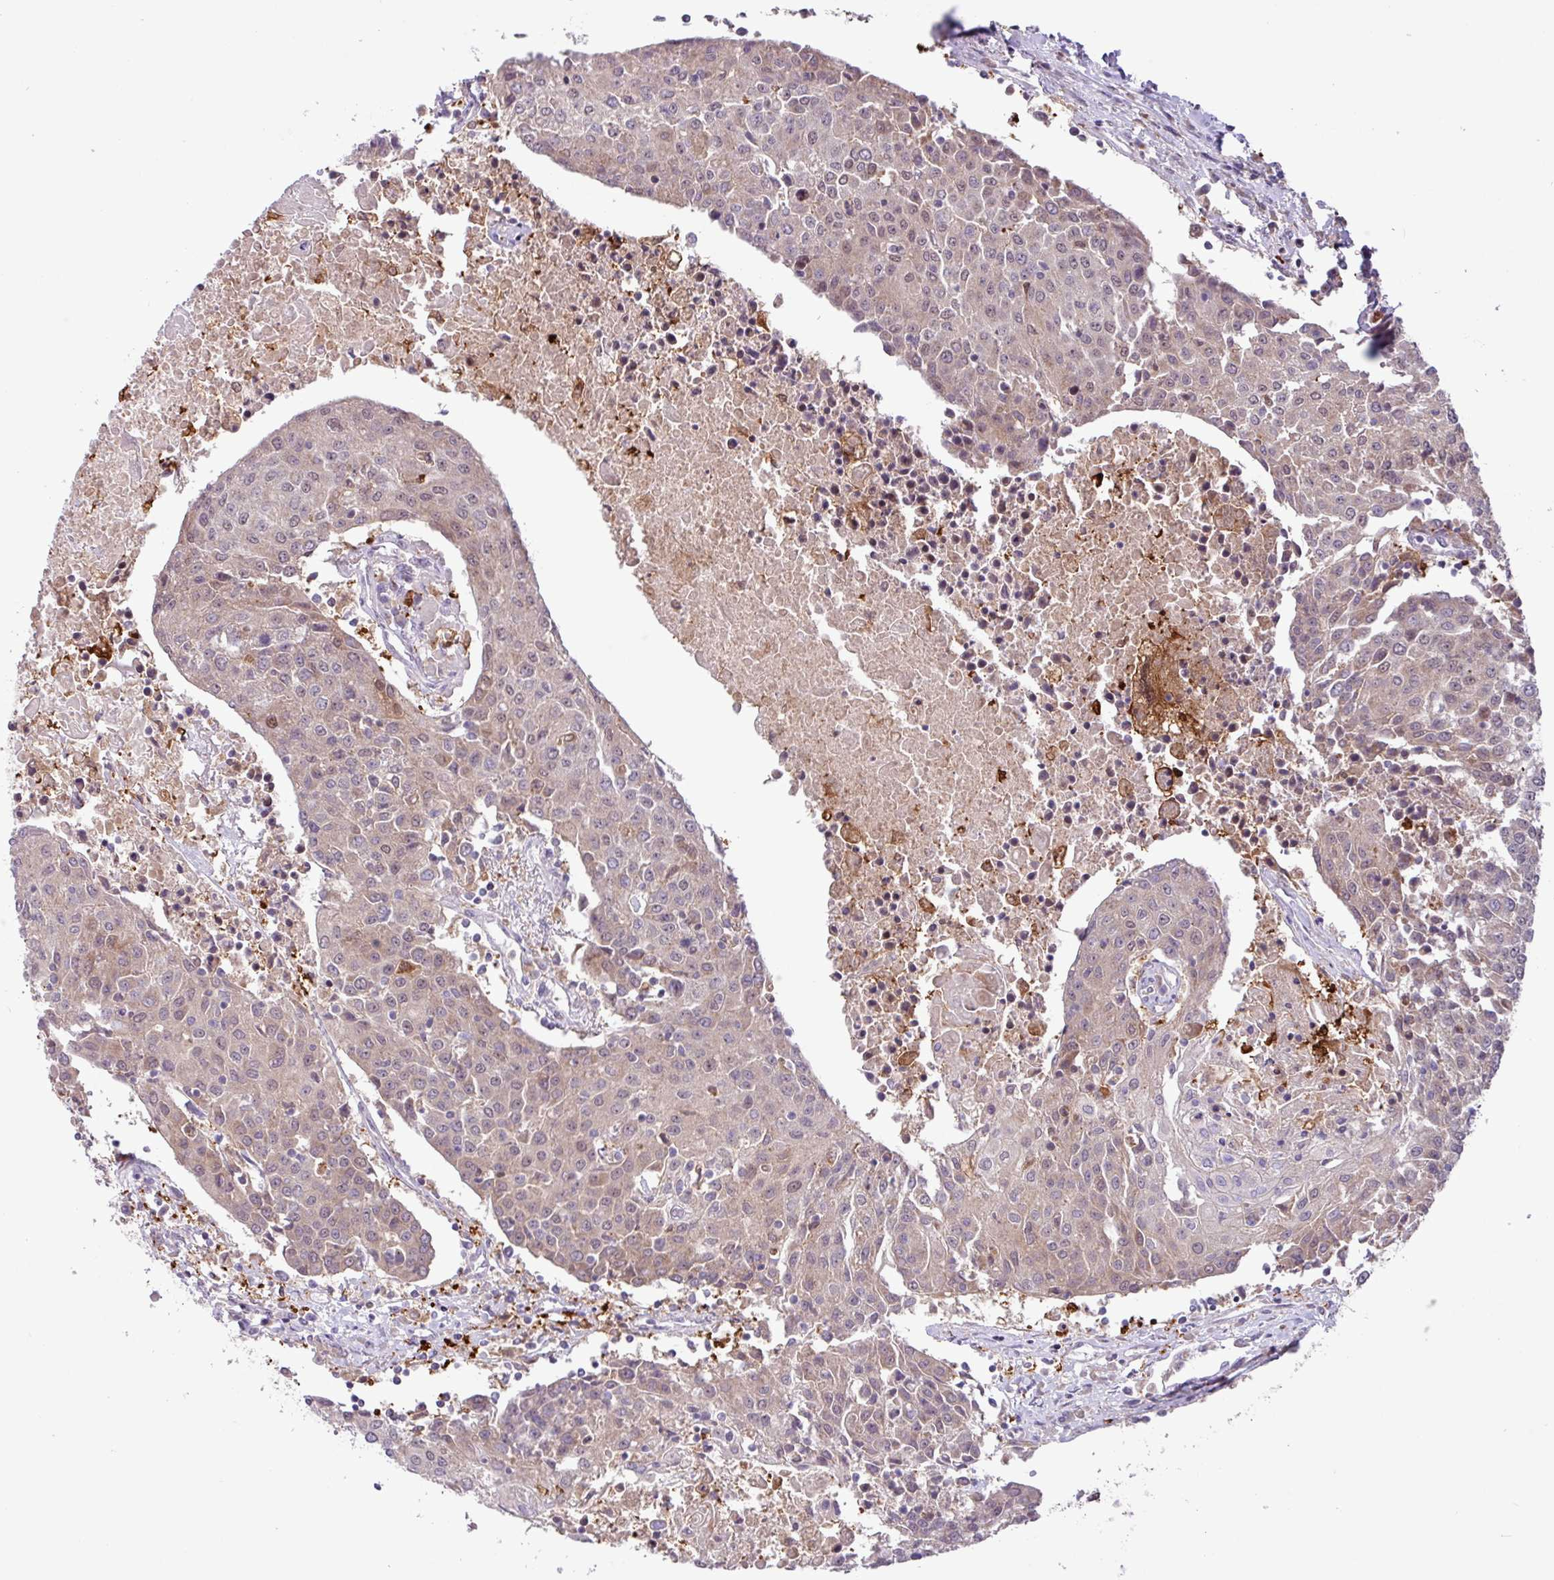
{"staining": {"intensity": "weak", "quantity": "<25%", "location": "cytoplasmic/membranous,nuclear"}, "tissue": "urothelial cancer", "cell_type": "Tumor cells", "image_type": "cancer", "snomed": [{"axis": "morphology", "description": "Urothelial carcinoma, High grade"}, {"axis": "topography", "description": "Urinary bladder"}], "caption": "Immunohistochemistry (IHC) photomicrograph of human urothelial cancer stained for a protein (brown), which shows no staining in tumor cells.", "gene": "BRD3", "patient": {"sex": "female", "age": 85}}